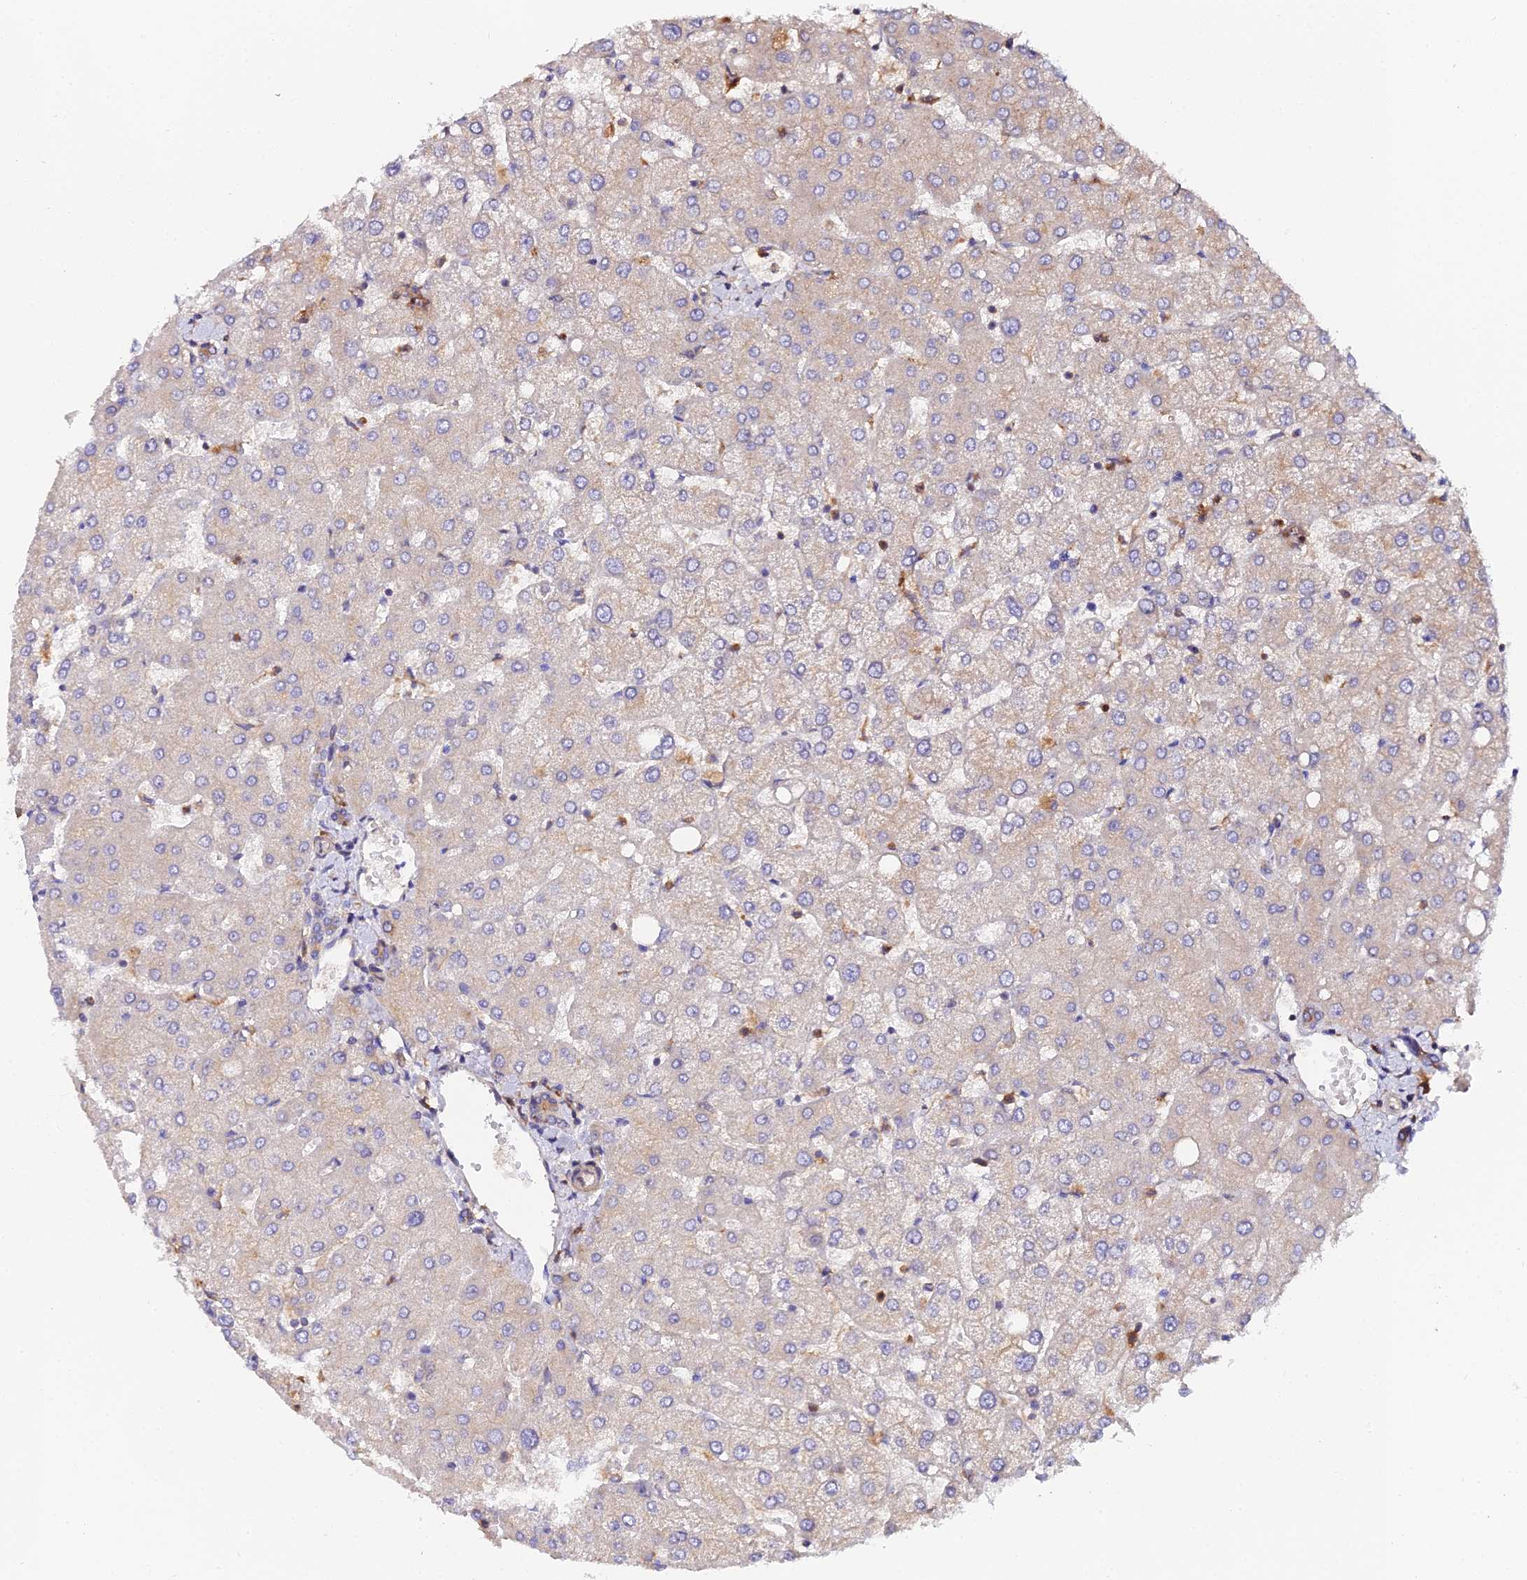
{"staining": {"intensity": "moderate", "quantity": "<25%", "location": "cytoplasmic/membranous"}, "tissue": "liver", "cell_type": "Cholangiocytes", "image_type": "normal", "snomed": [{"axis": "morphology", "description": "Normal tissue, NOS"}, {"axis": "topography", "description": "Liver"}], "caption": "Immunohistochemistry (IHC) histopathology image of normal human liver stained for a protein (brown), which reveals low levels of moderate cytoplasmic/membranous positivity in about <25% of cholangiocytes.", "gene": "GNG5B", "patient": {"sex": "female", "age": 54}}